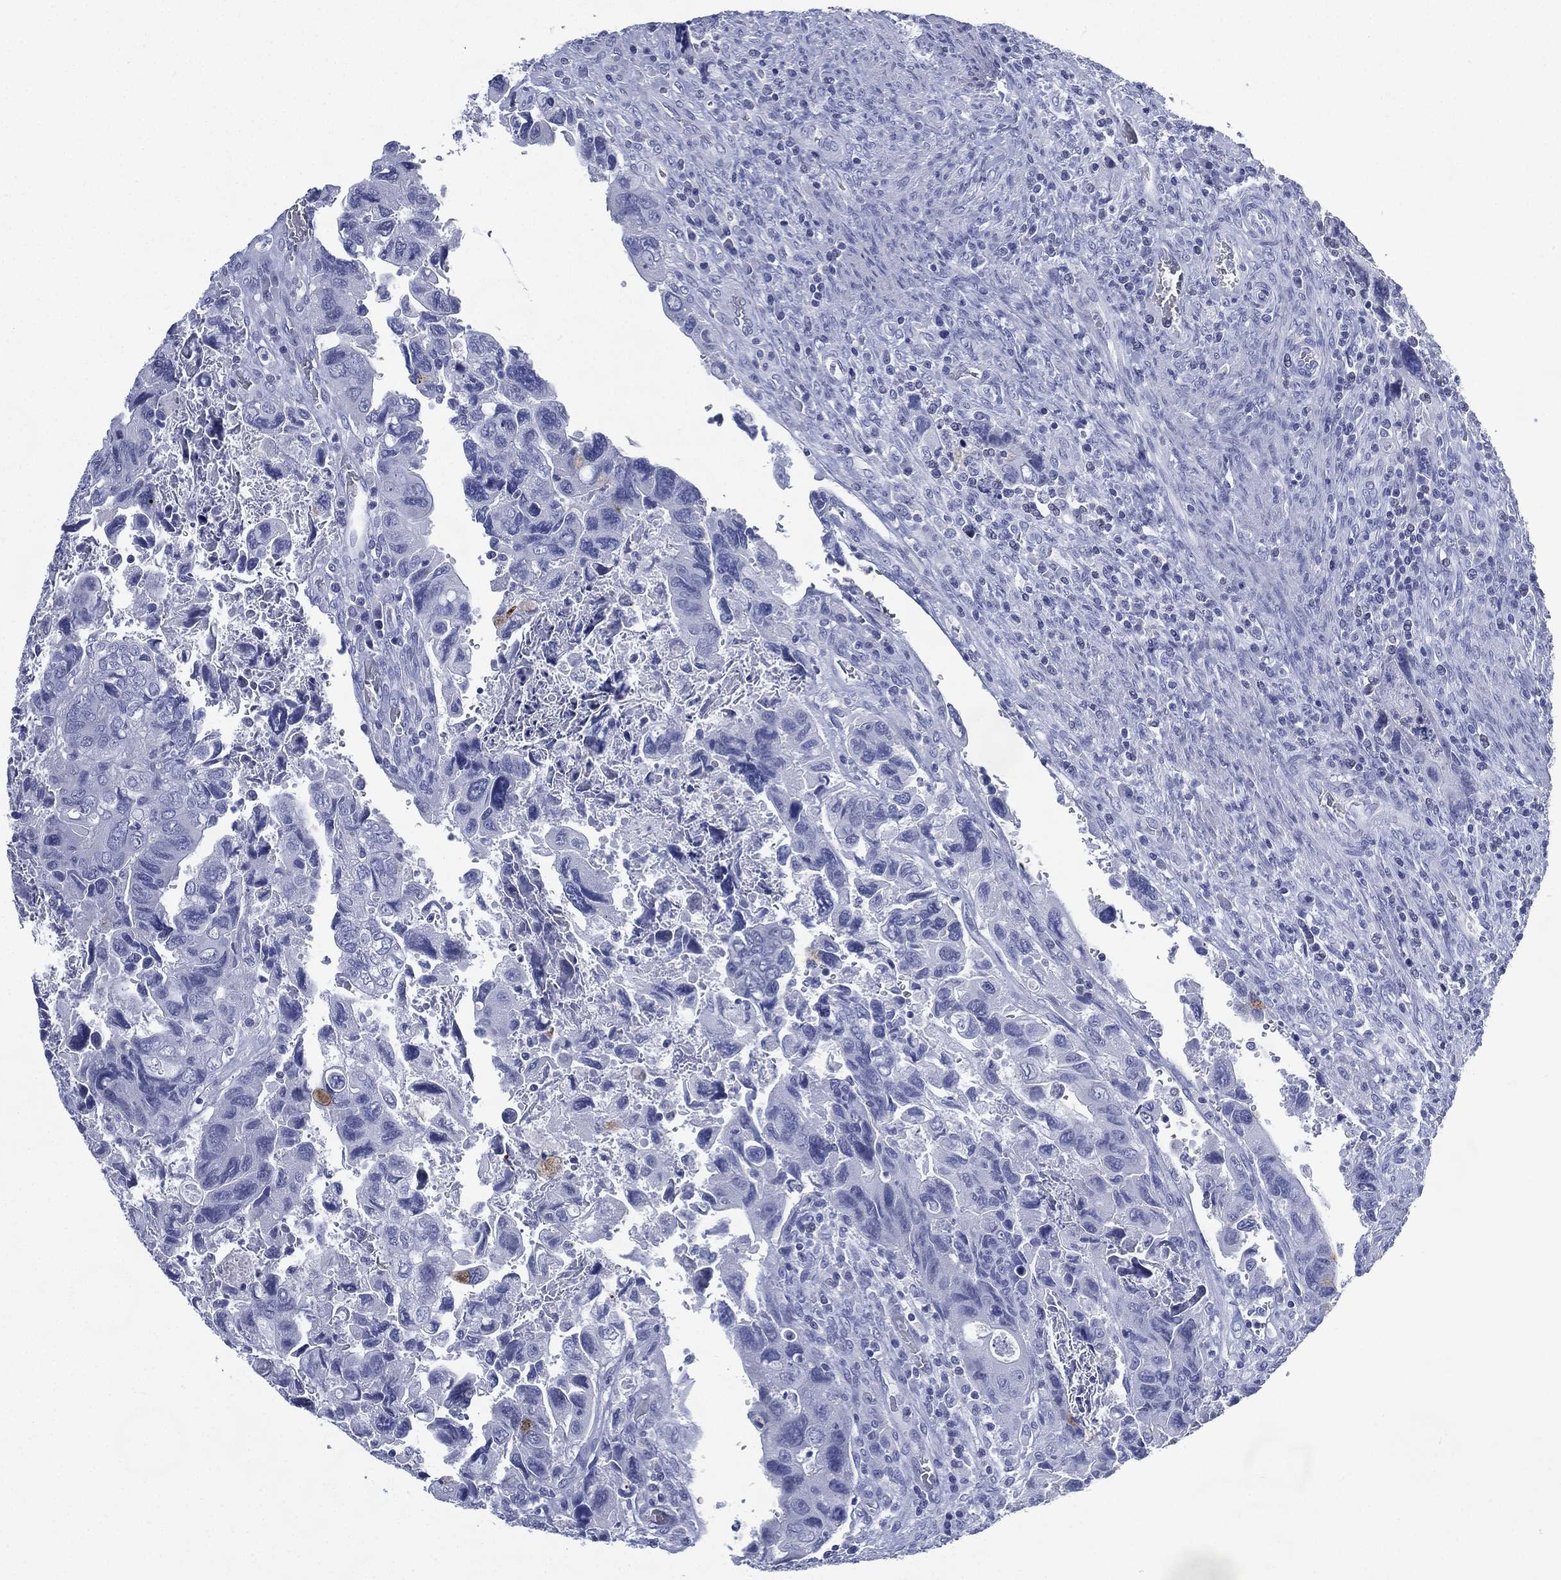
{"staining": {"intensity": "negative", "quantity": "none", "location": "none"}, "tissue": "colorectal cancer", "cell_type": "Tumor cells", "image_type": "cancer", "snomed": [{"axis": "morphology", "description": "Adenocarcinoma, NOS"}, {"axis": "topography", "description": "Rectum"}], "caption": "High power microscopy image of an immunohistochemistry image of colorectal adenocarcinoma, revealing no significant positivity in tumor cells.", "gene": "TMEM247", "patient": {"sex": "male", "age": 62}}